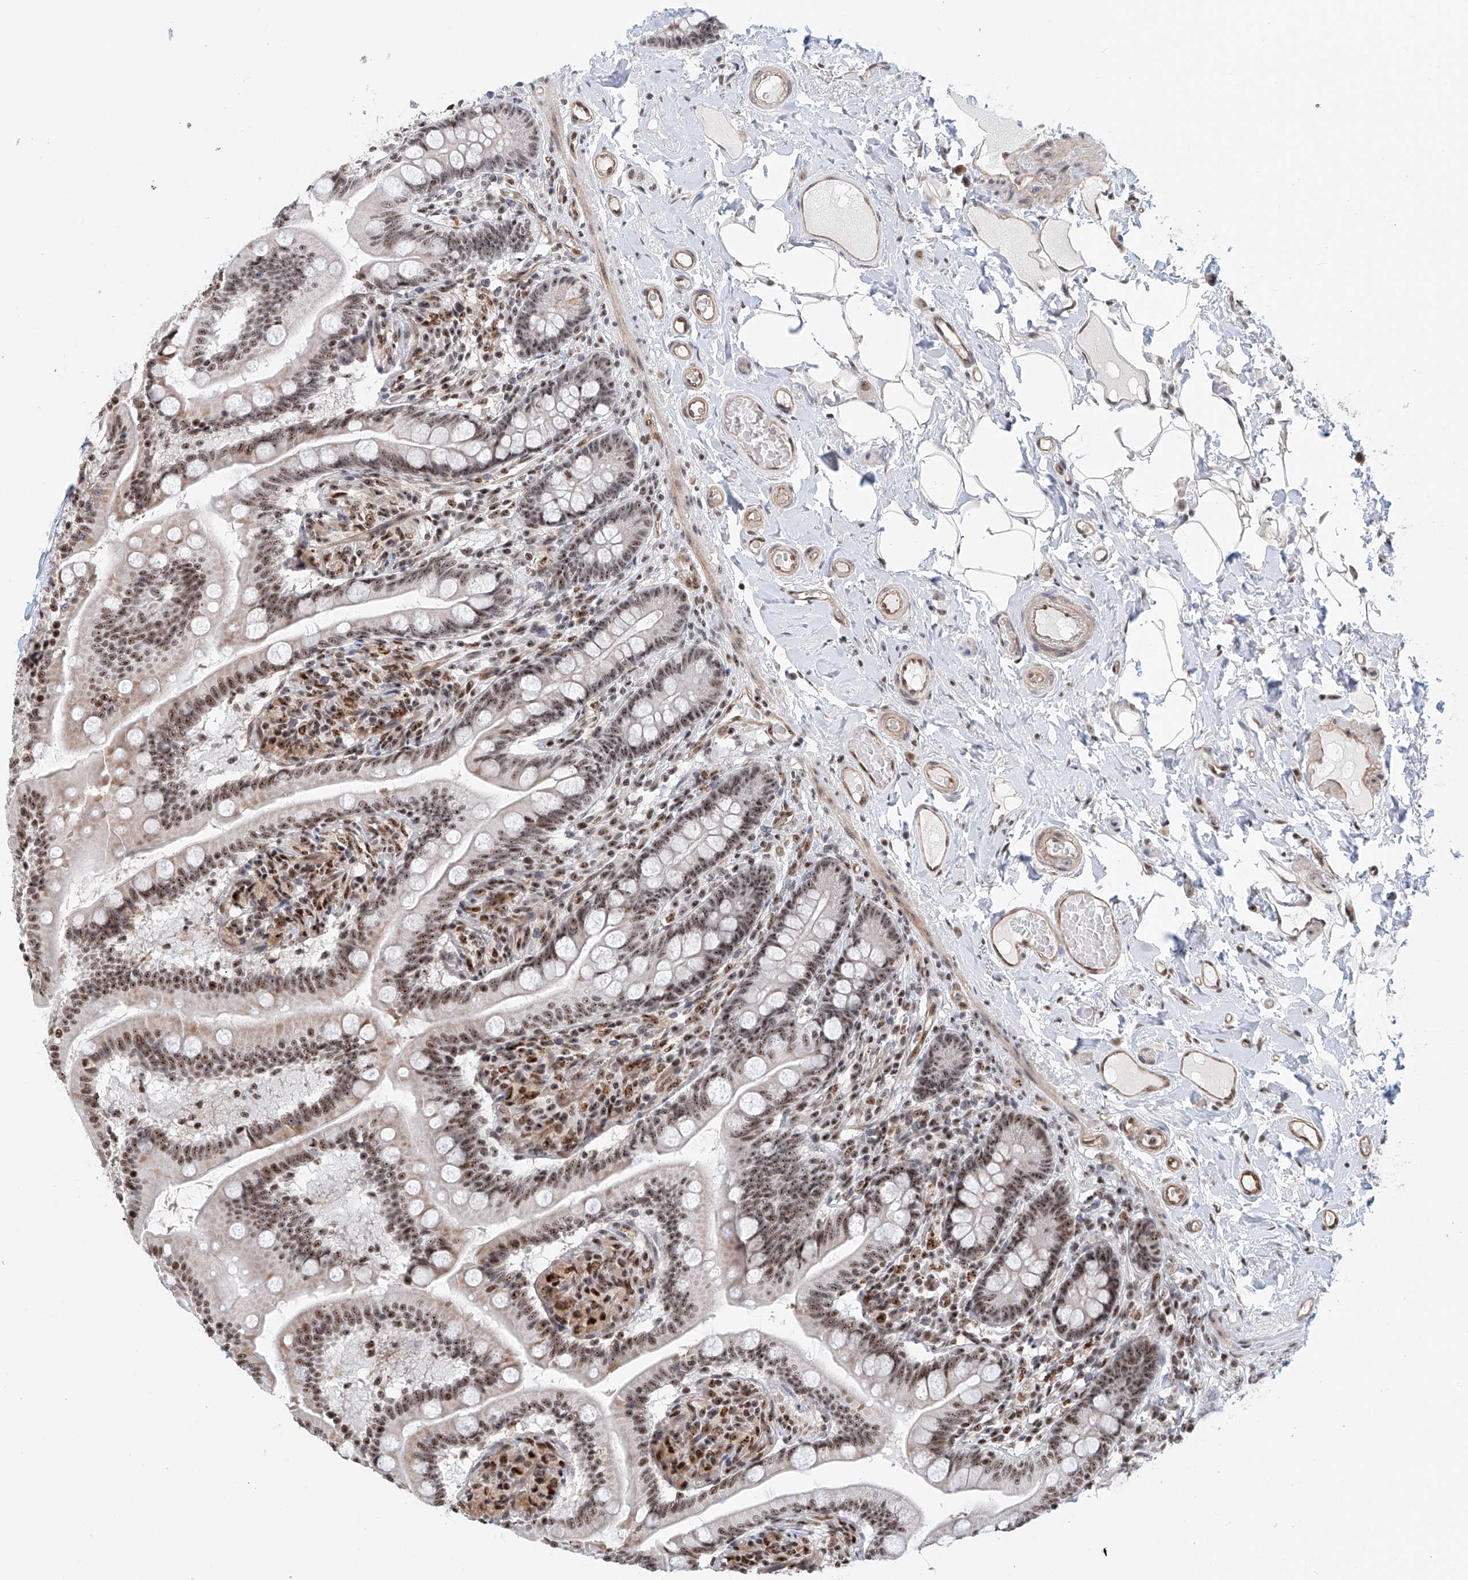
{"staining": {"intensity": "moderate", "quantity": ">75%", "location": "nuclear"}, "tissue": "small intestine", "cell_type": "Glandular cells", "image_type": "normal", "snomed": [{"axis": "morphology", "description": "Normal tissue, NOS"}, {"axis": "topography", "description": "Small intestine"}], "caption": "Glandular cells reveal medium levels of moderate nuclear staining in approximately >75% of cells in normal small intestine. Nuclei are stained in blue.", "gene": "PRUNE2", "patient": {"sex": "female", "age": 64}}